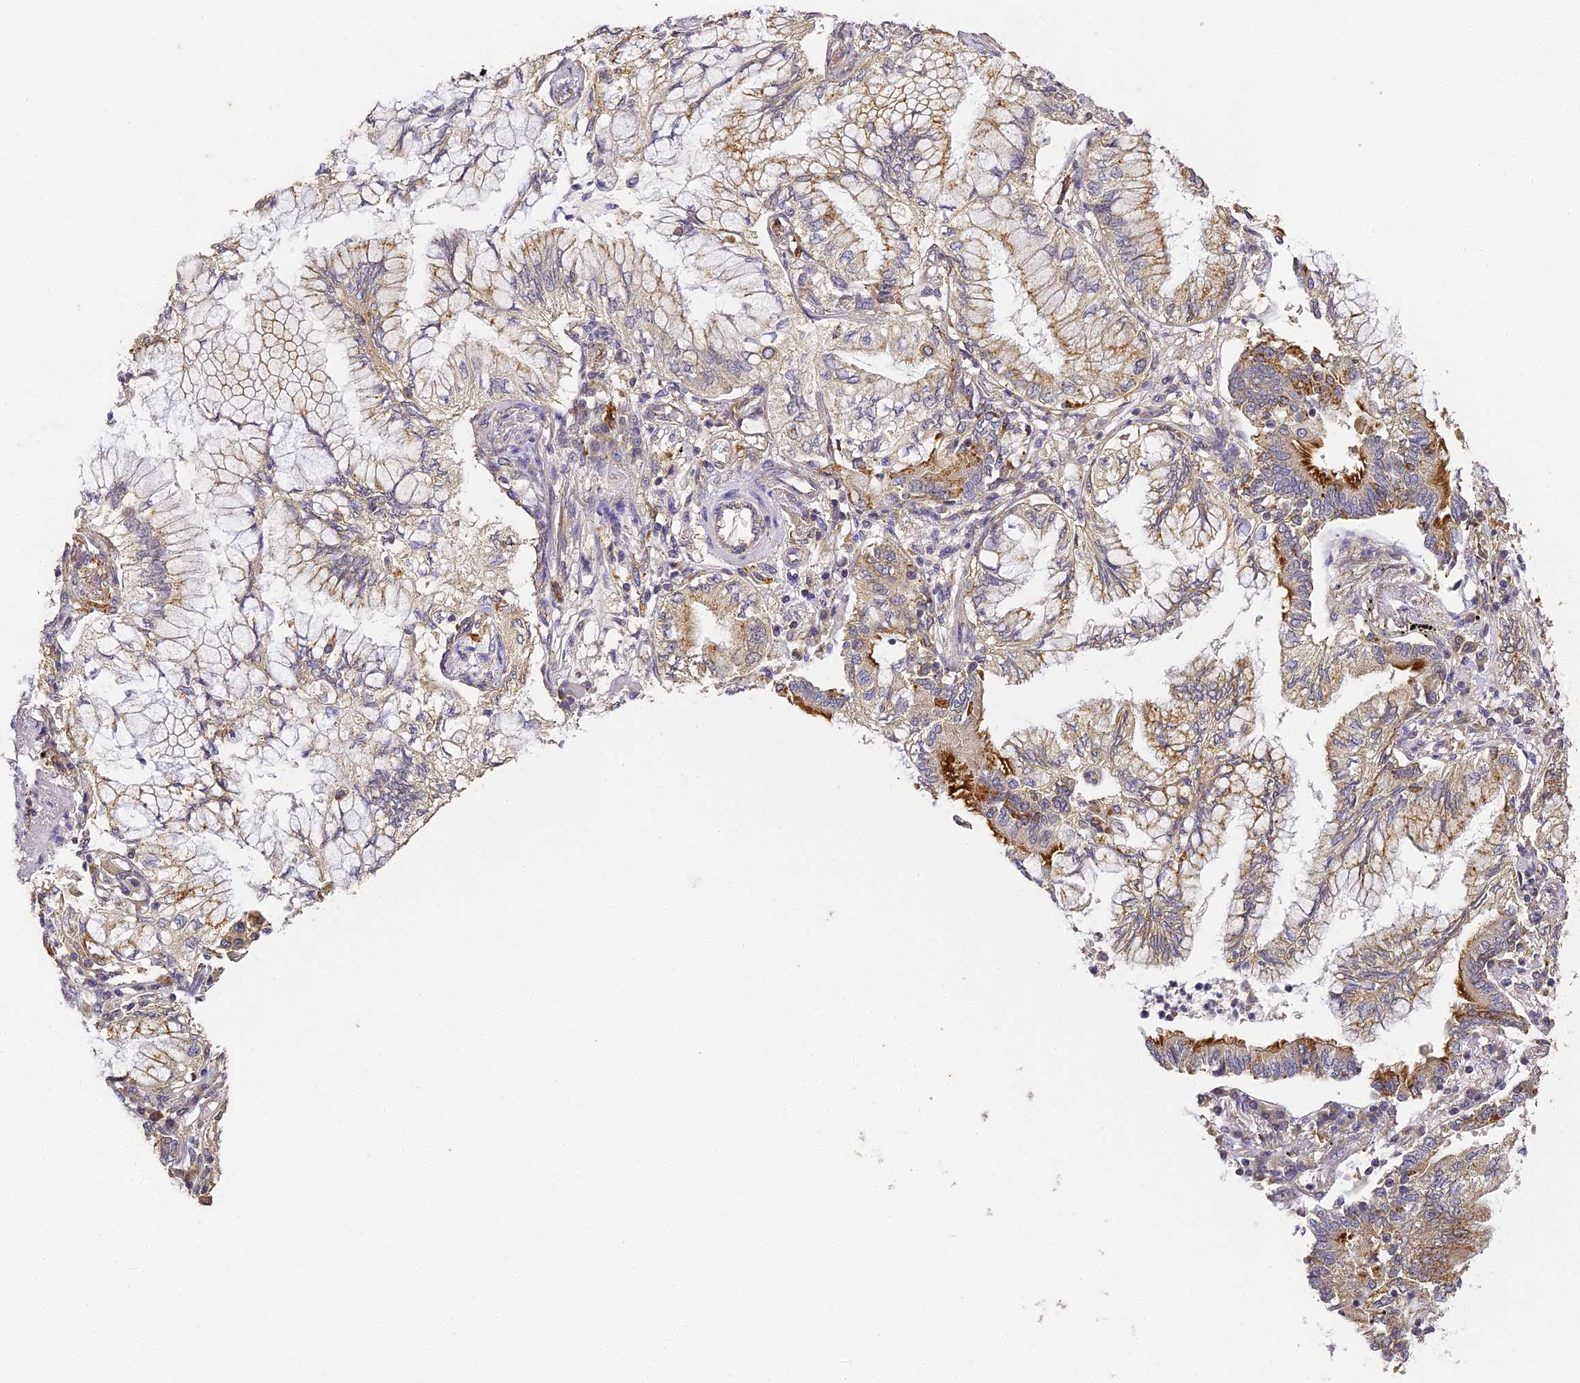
{"staining": {"intensity": "moderate", "quantity": "<25%", "location": "cytoplasmic/membranous"}, "tissue": "lung cancer", "cell_type": "Tumor cells", "image_type": "cancer", "snomed": [{"axis": "morphology", "description": "Adenocarcinoma, NOS"}, {"axis": "topography", "description": "Lung"}], "caption": "Immunohistochemical staining of human lung cancer displays moderate cytoplasmic/membranous protein expression in approximately <25% of tumor cells.", "gene": "YAE1", "patient": {"sex": "female", "age": 70}}